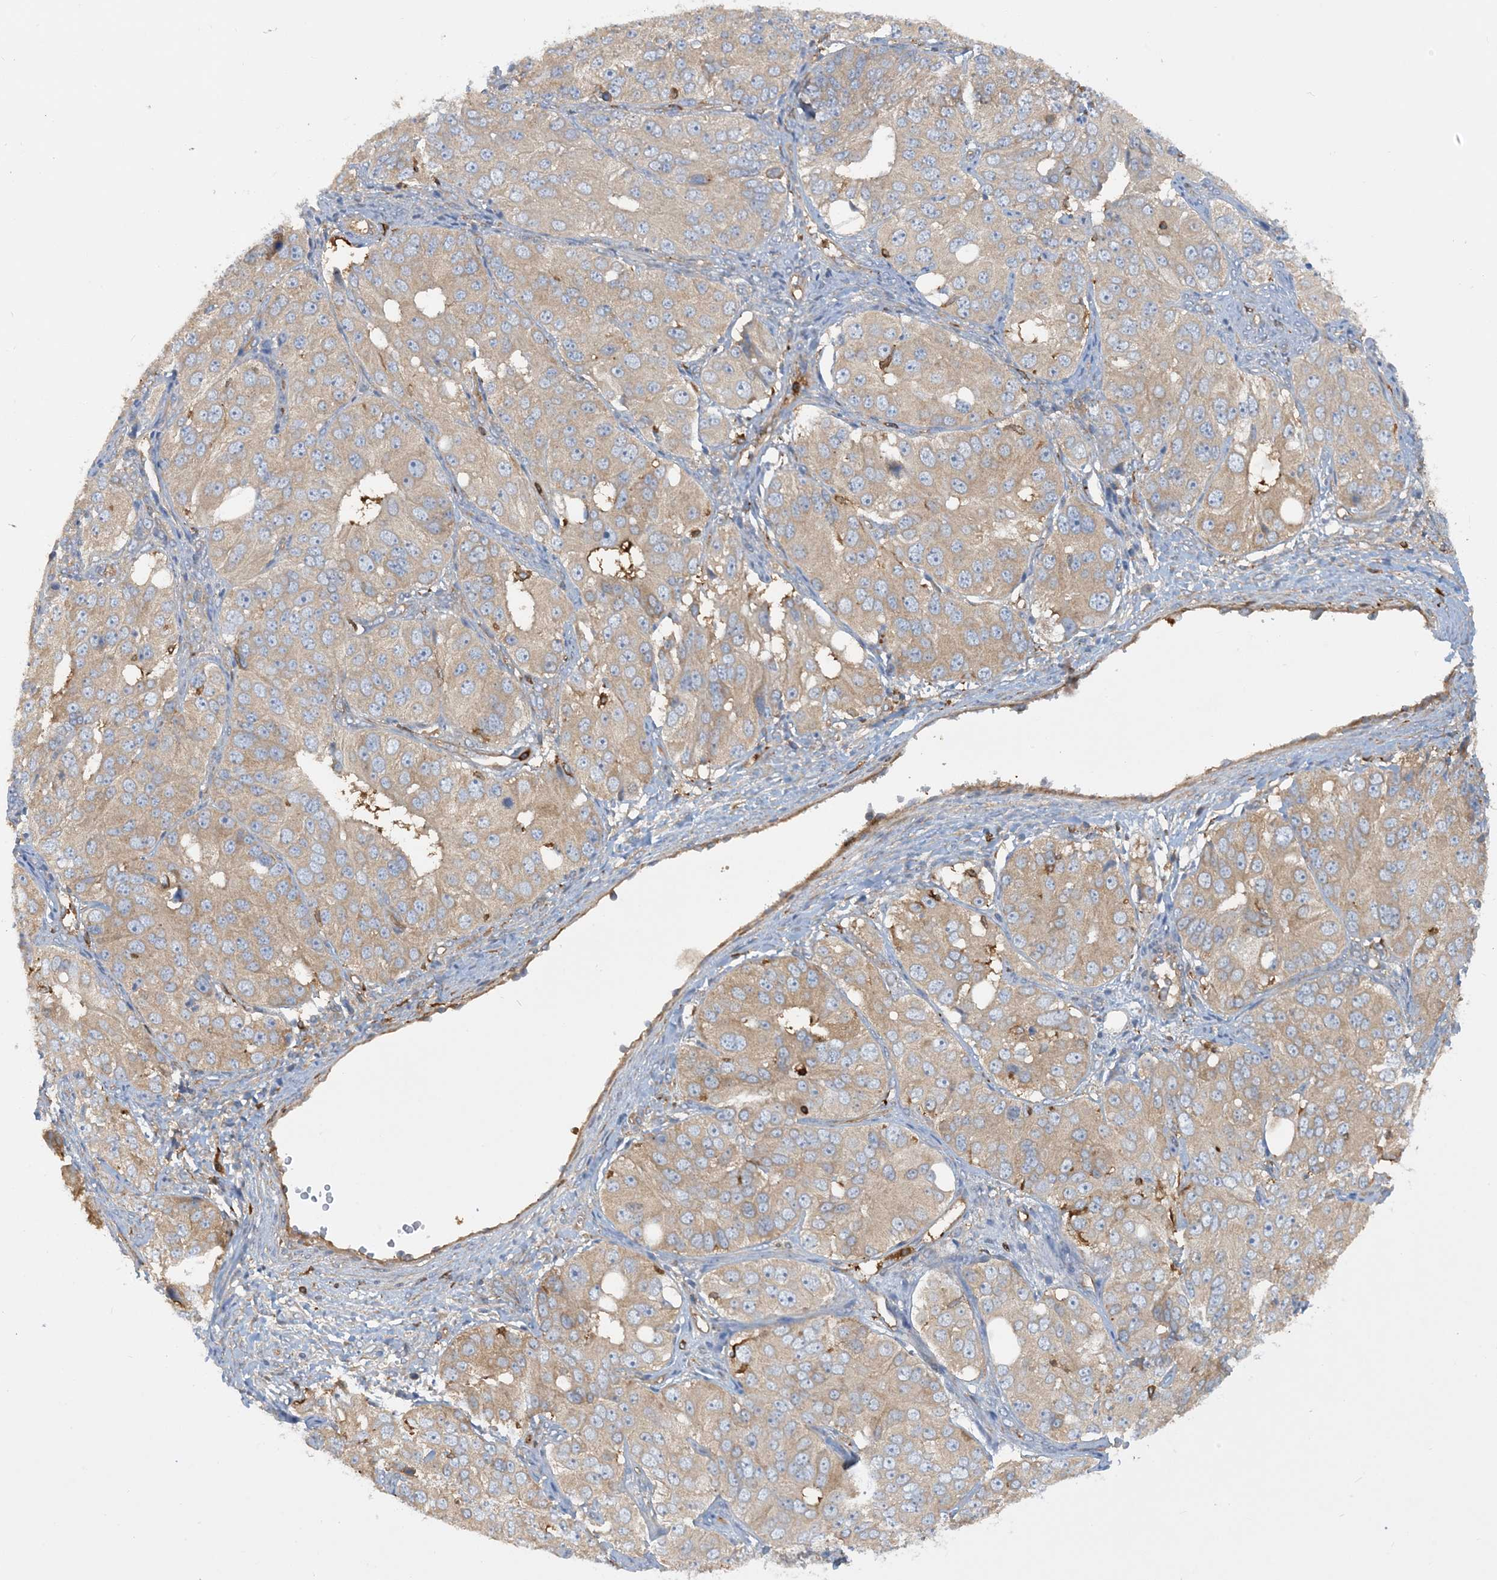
{"staining": {"intensity": "weak", "quantity": ">75%", "location": "cytoplasmic/membranous"}, "tissue": "ovarian cancer", "cell_type": "Tumor cells", "image_type": "cancer", "snomed": [{"axis": "morphology", "description": "Carcinoma, endometroid"}, {"axis": "topography", "description": "Ovary"}], "caption": "Immunohistochemical staining of human ovarian cancer displays low levels of weak cytoplasmic/membranous positivity in about >75% of tumor cells.", "gene": "SFMBT2", "patient": {"sex": "female", "age": 51}}